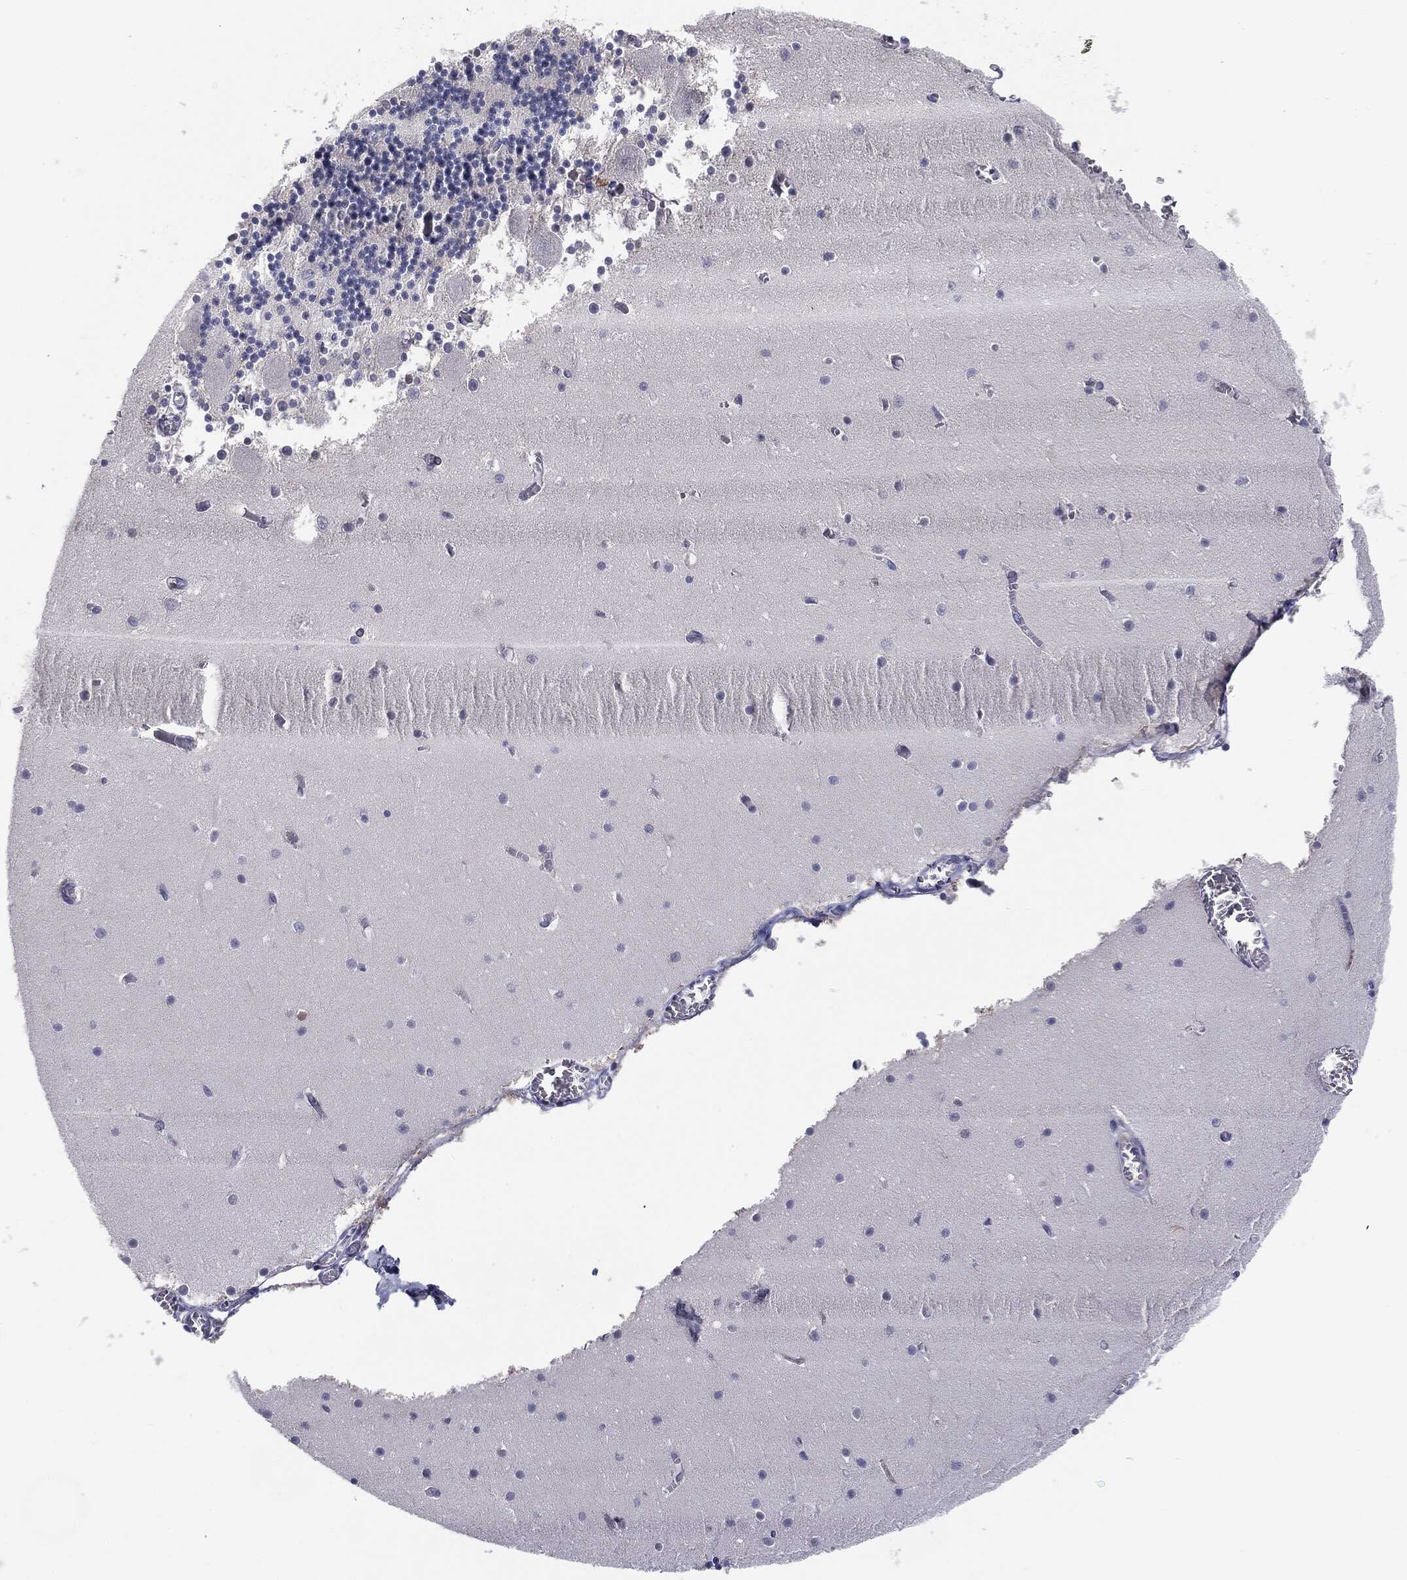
{"staining": {"intensity": "negative", "quantity": "none", "location": "none"}, "tissue": "cerebellum", "cell_type": "Cells in granular layer", "image_type": "normal", "snomed": [{"axis": "morphology", "description": "Normal tissue, NOS"}, {"axis": "topography", "description": "Cerebellum"}], "caption": "Human cerebellum stained for a protein using immunohistochemistry (IHC) displays no positivity in cells in granular layer.", "gene": "KRT5", "patient": {"sex": "female", "age": 28}}